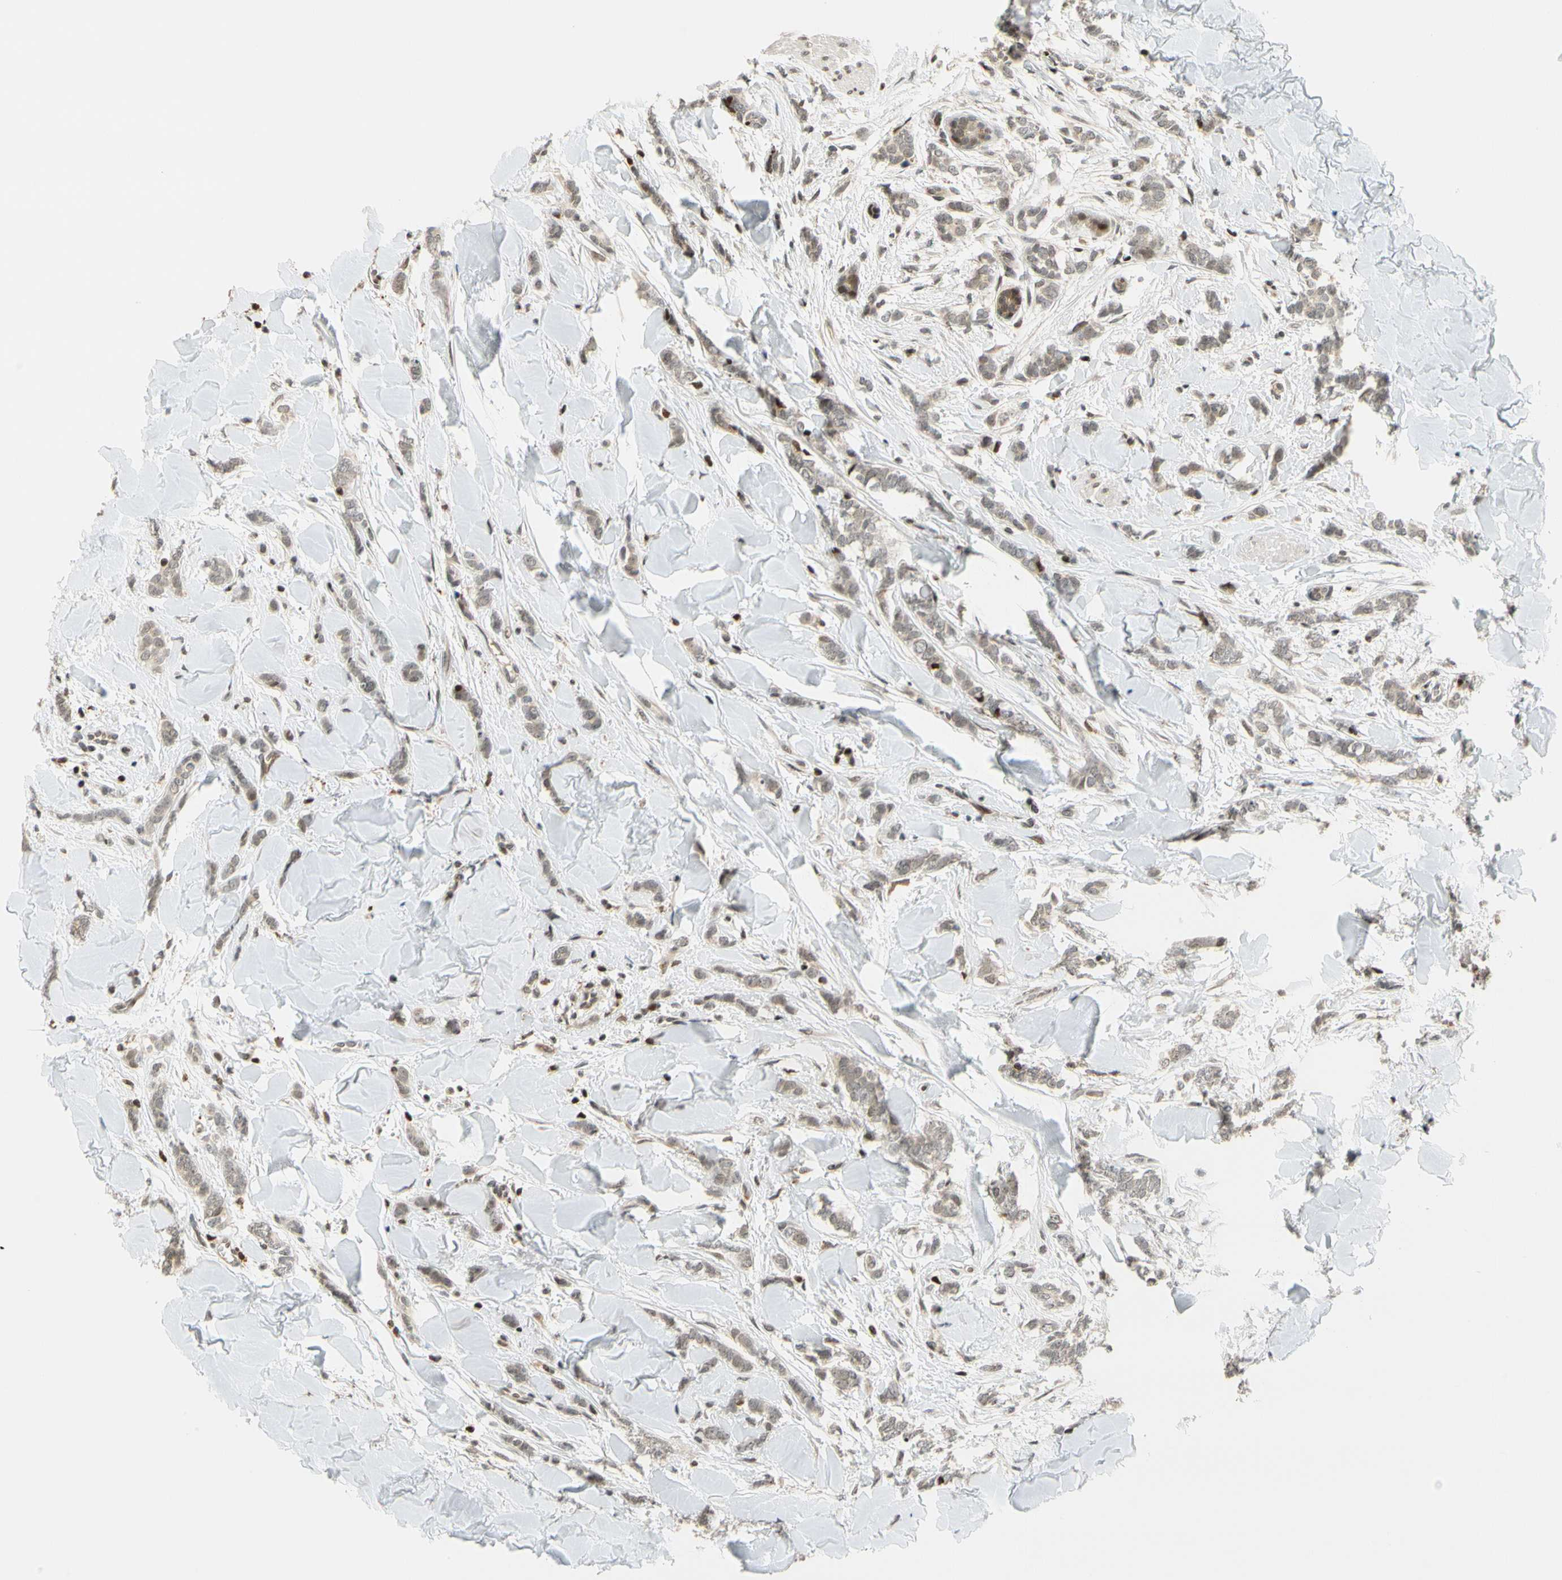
{"staining": {"intensity": "weak", "quantity": ">75%", "location": "cytoplasmic/membranous"}, "tissue": "breast cancer", "cell_type": "Tumor cells", "image_type": "cancer", "snomed": [{"axis": "morphology", "description": "Lobular carcinoma"}, {"axis": "topography", "description": "Skin"}, {"axis": "topography", "description": "Breast"}], "caption": "Protein staining of lobular carcinoma (breast) tissue exhibits weak cytoplasmic/membranous staining in approximately >75% of tumor cells.", "gene": "CDK7", "patient": {"sex": "female", "age": 46}}